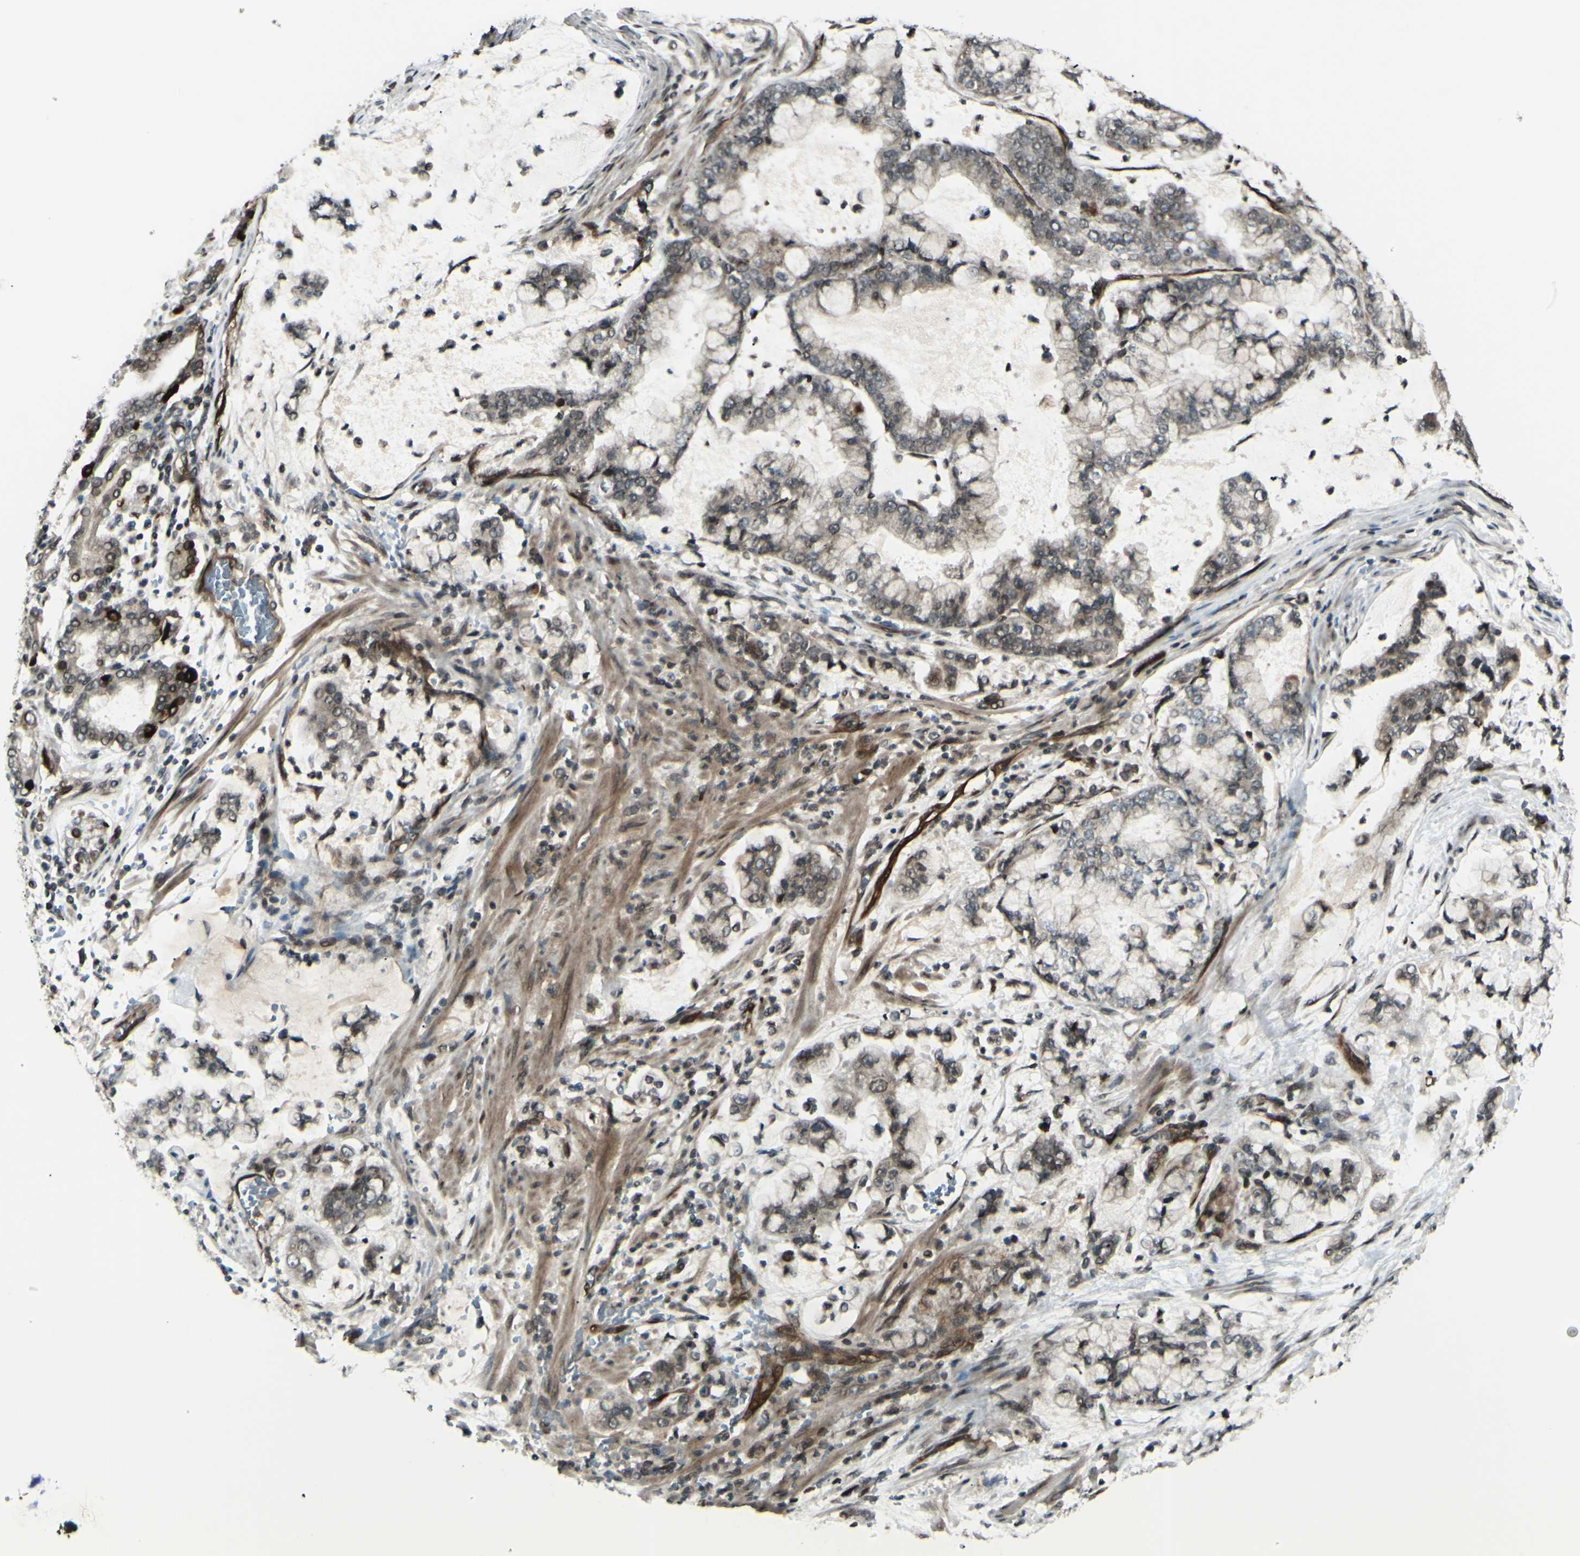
{"staining": {"intensity": "weak", "quantity": ">75%", "location": "cytoplasmic/membranous,nuclear"}, "tissue": "stomach cancer", "cell_type": "Tumor cells", "image_type": "cancer", "snomed": [{"axis": "morphology", "description": "Normal tissue, NOS"}, {"axis": "morphology", "description": "Adenocarcinoma, NOS"}, {"axis": "topography", "description": "Stomach, upper"}, {"axis": "topography", "description": "Stomach"}], "caption": "Stomach adenocarcinoma was stained to show a protein in brown. There is low levels of weak cytoplasmic/membranous and nuclear positivity in about >75% of tumor cells.", "gene": "MLF2", "patient": {"sex": "male", "age": 76}}